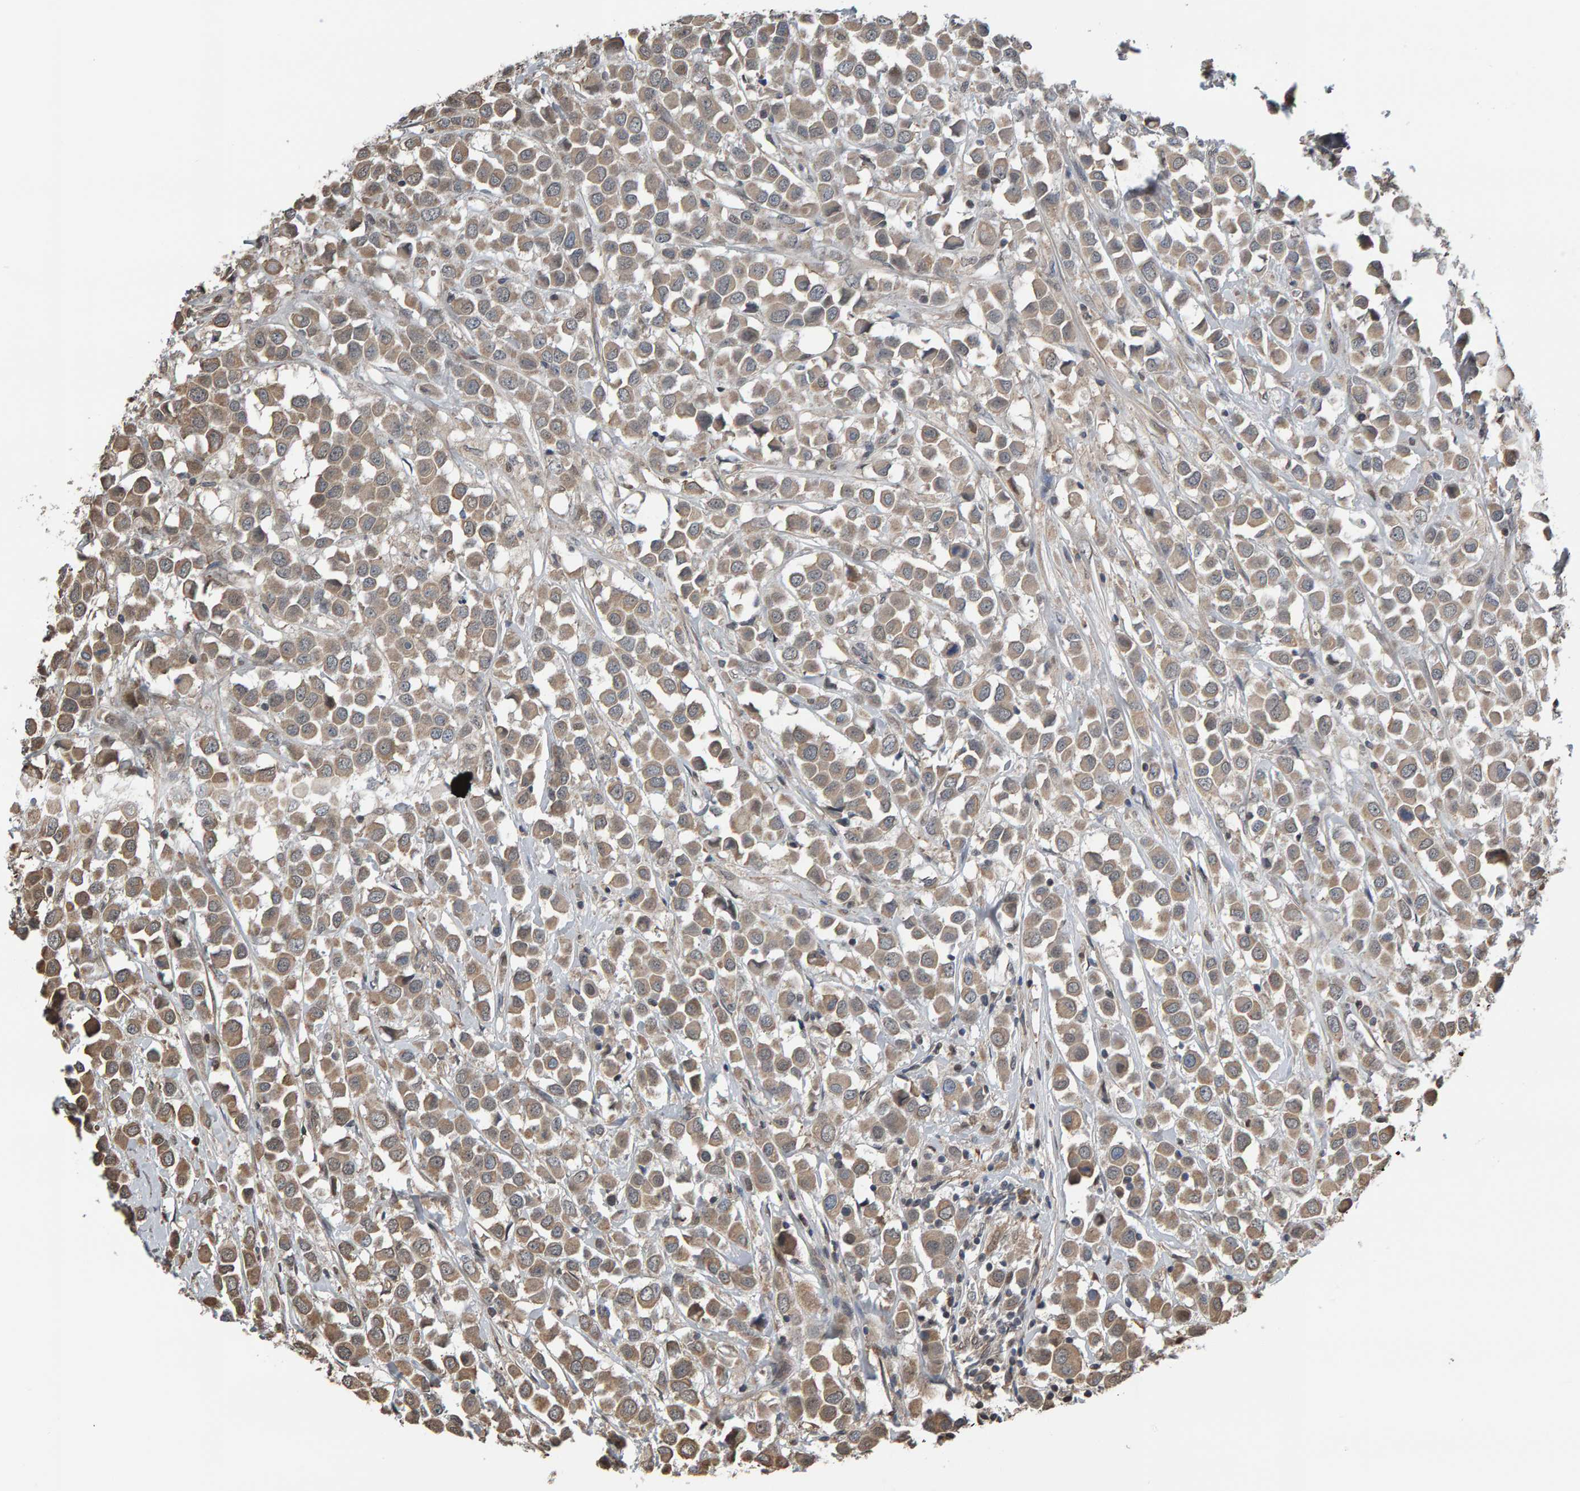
{"staining": {"intensity": "weak", "quantity": ">75%", "location": "cytoplasmic/membranous"}, "tissue": "breast cancer", "cell_type": "Tumor cells", "image_type": "cancer", "snomed": [{"axis": "morphology", "description": "Duct carcinoma"}, {"axis": "topography", "description": "Breast"}], "caption": "Immunohistochemical staining of human breast cancer demonstrates low levels of weak cytoplasmic/membranous staining in about >75% of tumor cells.", "gene": "COASY", "patient": {"sex": "female", "age": 61}}